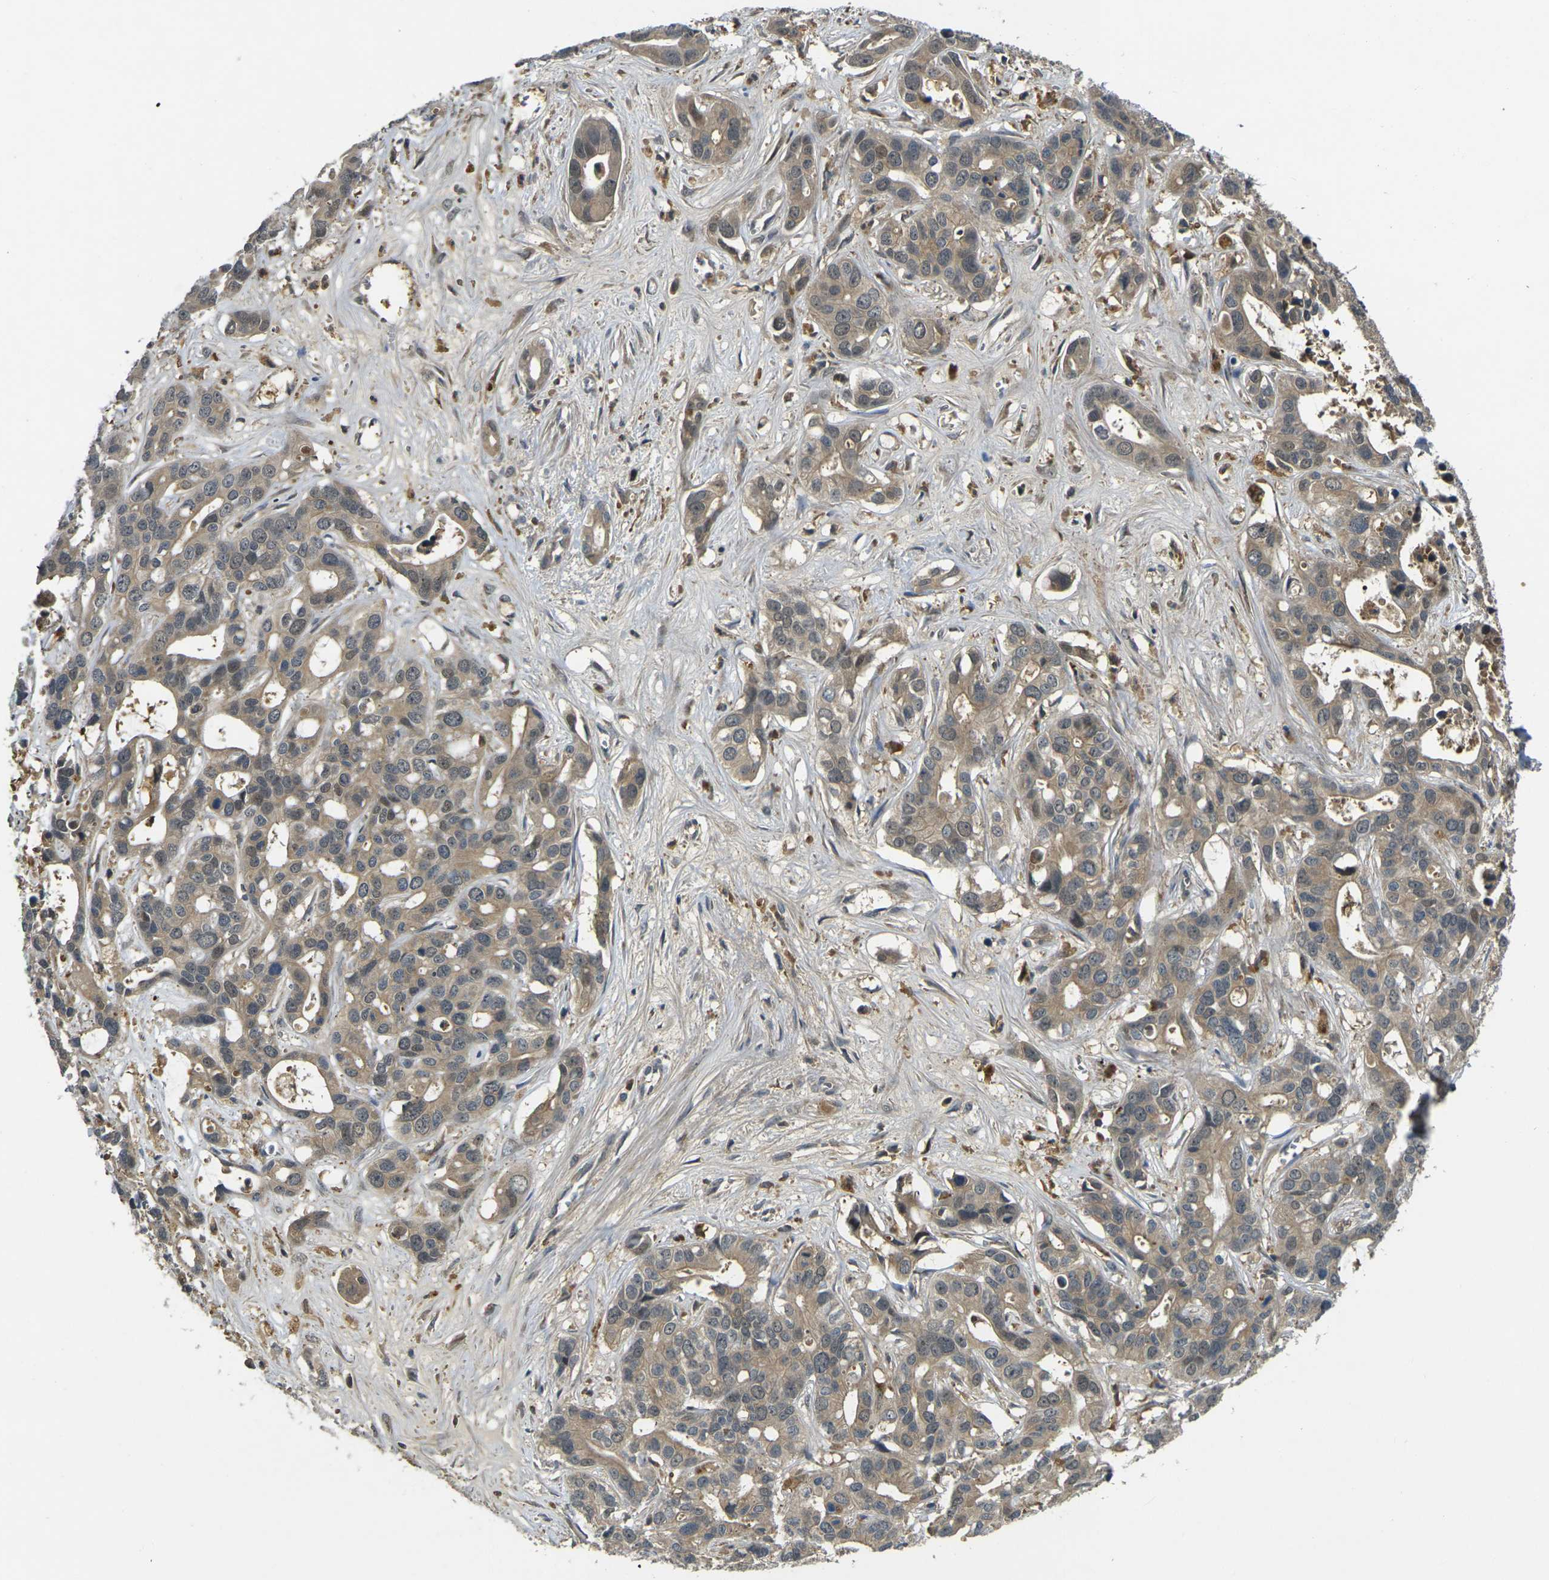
{"staining": {"intensity": "weak", "quantity": ">75%", "location": "cytoplasmic/membranous"}, "tissue": "liver cancer", "cell_type": "Tumor cells", "image_type": "cancer", "snomed": [{"axis": "morphology", "description": "Cholangiocarcinoma"}, {"axis": "topography", "description": "Liver"}], "caption": "Human liver cancer (cholangiocarcinoma) stained for a protein (brown) displays weak cytoplasmic/membranous positive positivity in about >75% of tumor cells.", "gene": "PIGL", "patient": {"sex": "female", "age": 65}}